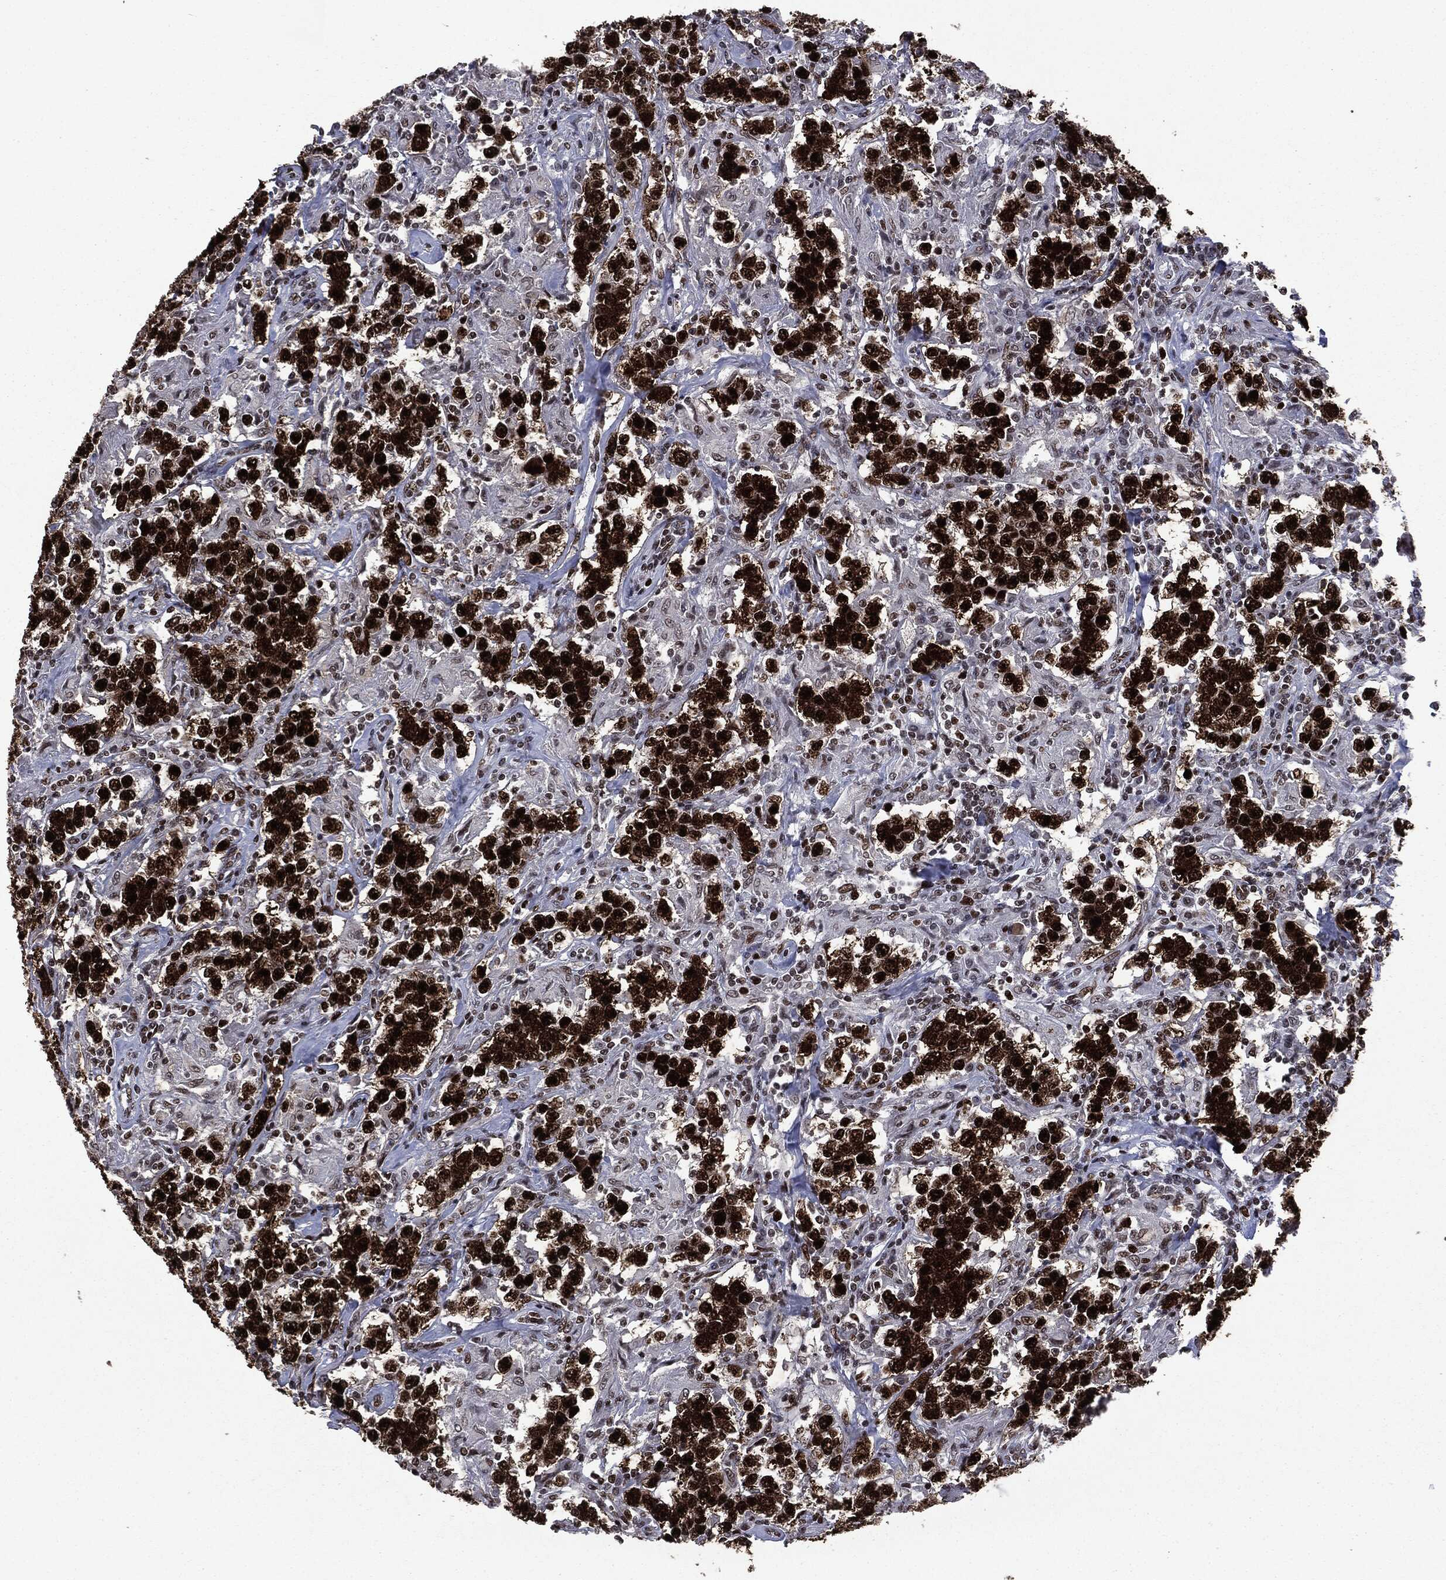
{"staining": {"intensity": "strong", "quantity": ">75%", "location": "nuclear"}, "tissue": "testis cancer", "cell_type": "Tumor cells", "image_type": "cancer", "snomed": [{"axis": "morphology", "description": "Seminoma, NOS"}, {"axis": "morphology", "description": "Carcinoma, Embryonal, NOS"}, {"axis": "topography", "description": "Testis"}], "caption": "Testis cancer (seminoma) was stained to show a protein in brown. There is high levels of strong nuclear staining in approximately >75% of tumor cells.", "gene": "MSH2", "patient": {"sex": "male", "age": 41}}